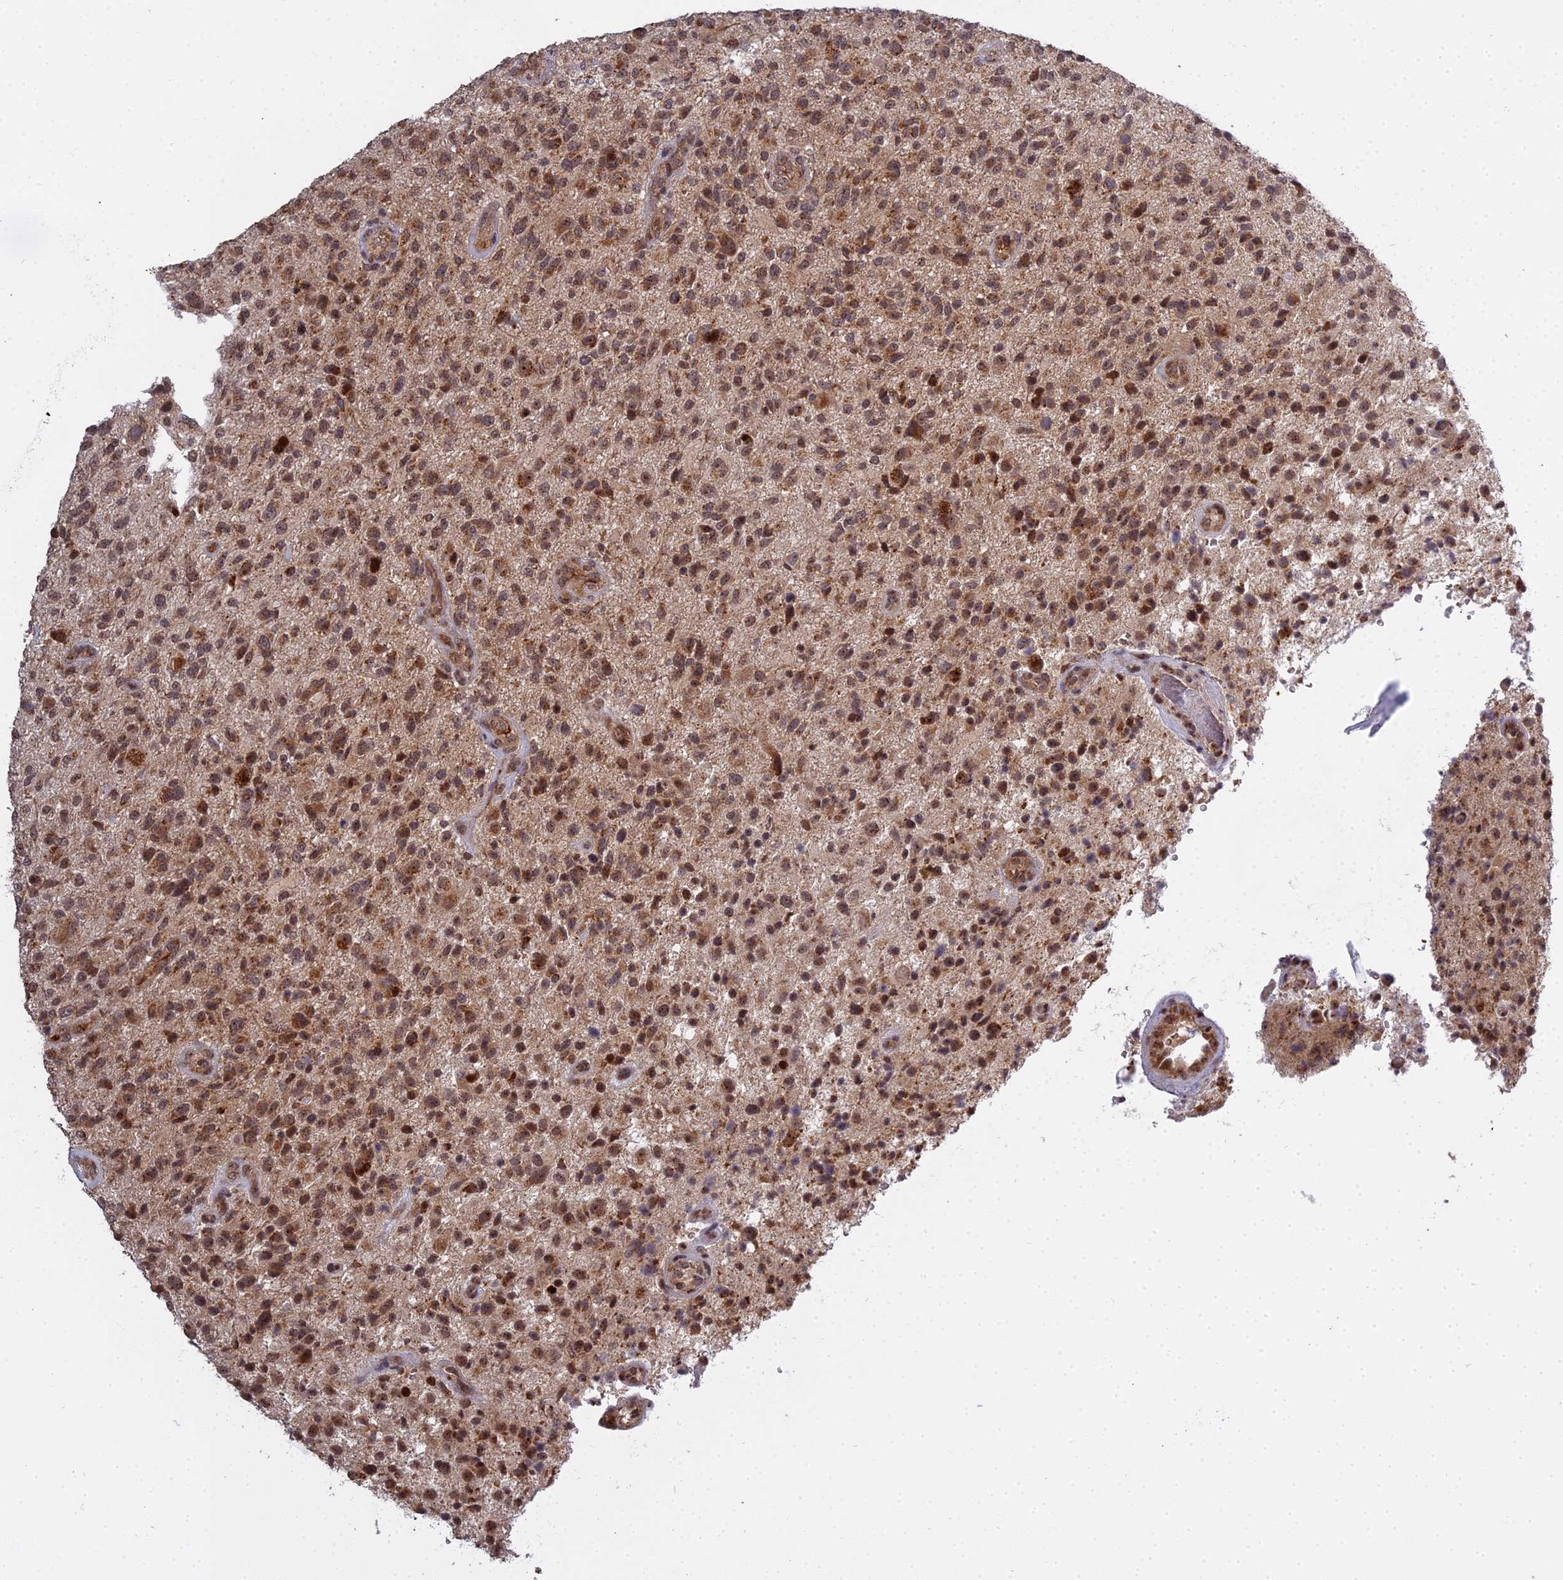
{"staining": {"intensity": "moderate", "quantity": ">75%", "location": "cytoplasmic/membranous,nuclear"}, "tissue": "glioma", "cell_type": "Tumor cells", "image_type": "cancer", "snomed": [{"axis": "morphology", "description": "Glioma, malignant, High grade"}, {"axis": "topography", "description": "Brain"}], "caption": "High-grade glioma (malignant) tissue exhibits moderate cytoplasmic/membranous and nuclear staining in approximately >75% of tumor cells, visualized by immunohistochemistry.", "gene": "MEOX1", "patient": {"sex": "male", "age": 47}}